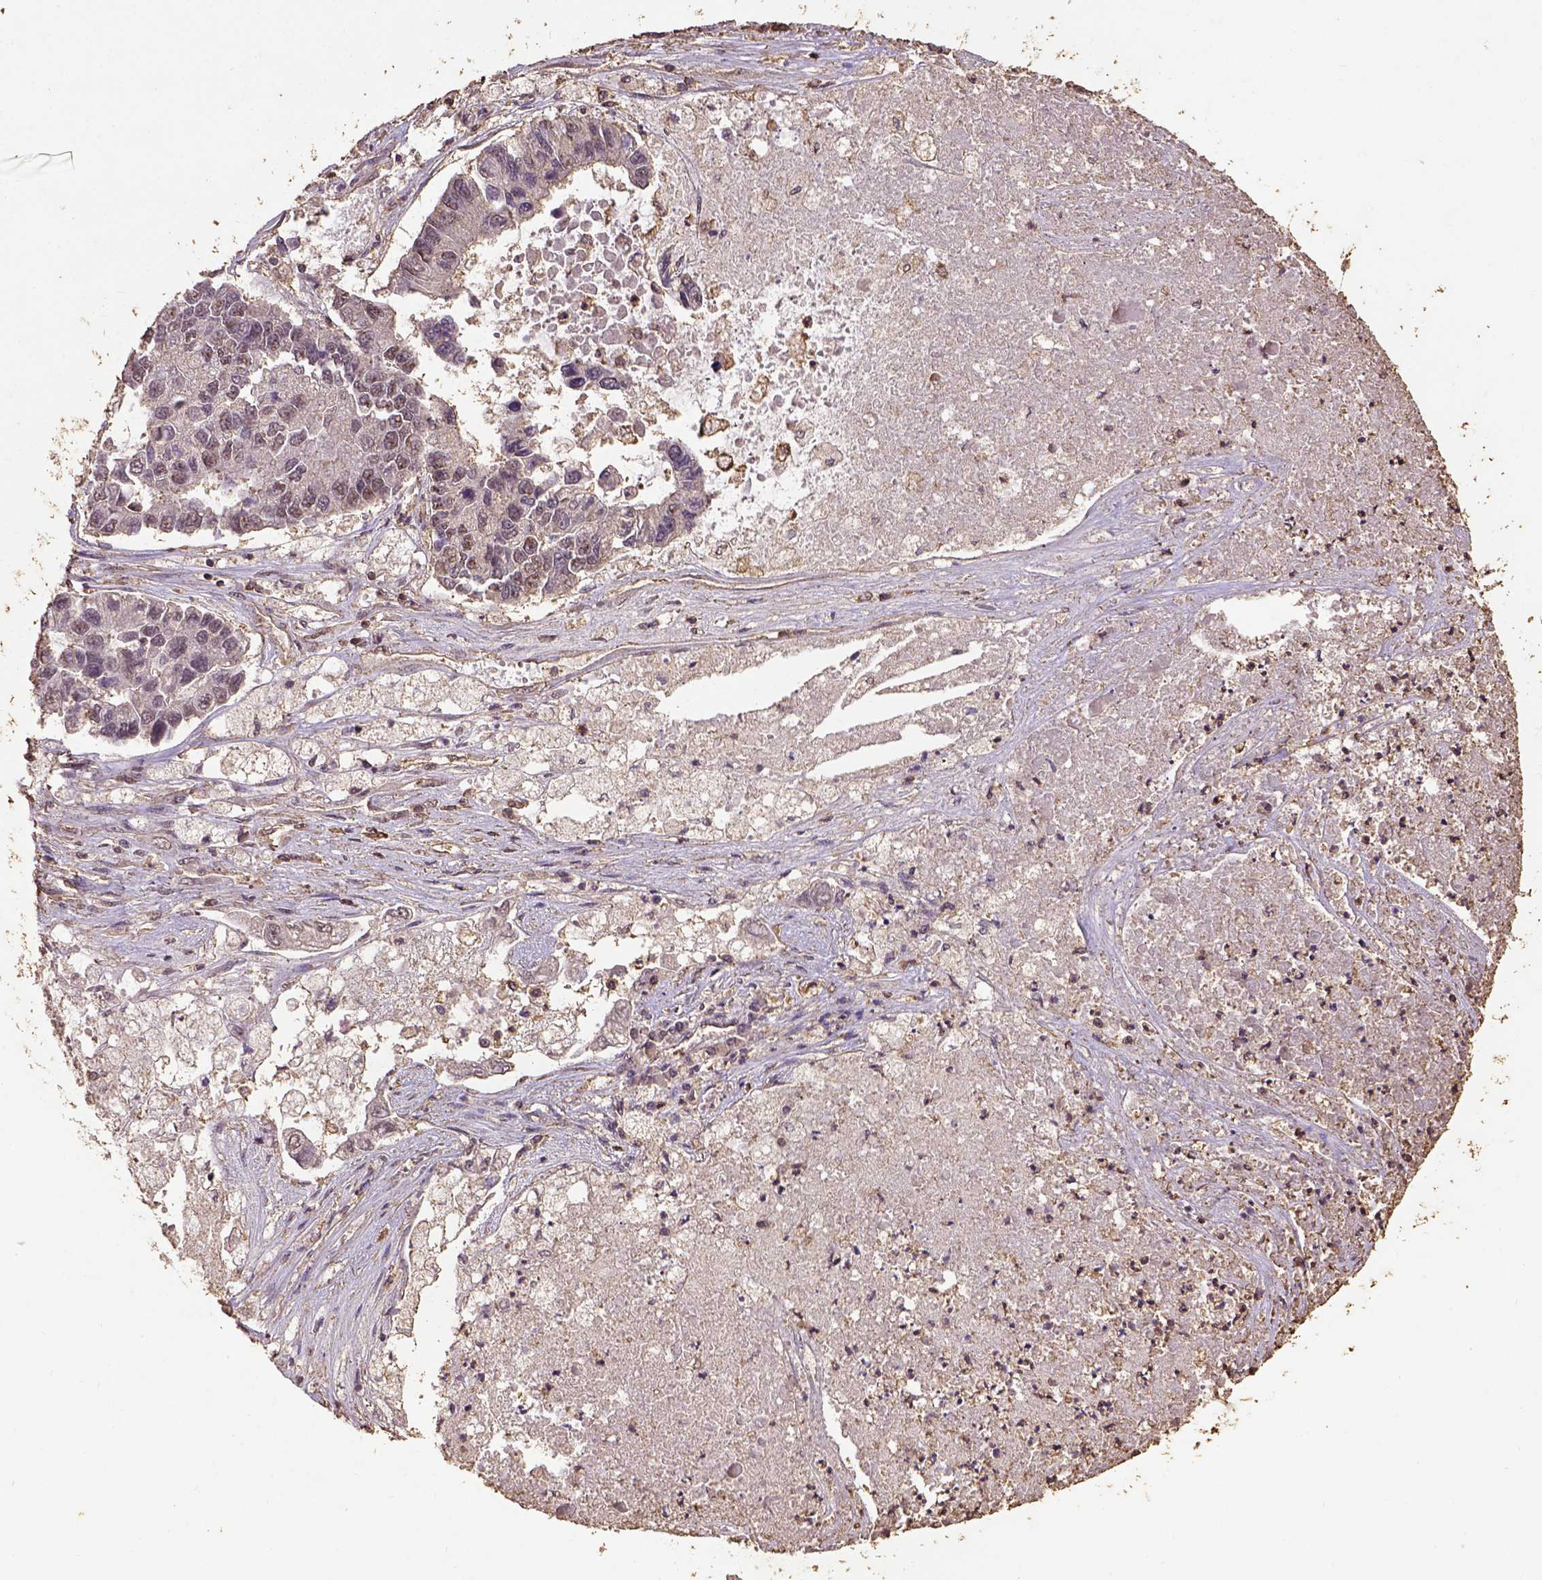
{"staining": {"intensity": "moderate", "quantity": ">75%", "location": "nuclear"}, "tissue": "lung cancer", "cell_type": "Tumor cells", "image_type": "cancer", "snomed": [{"axis": "morphology", "description": "Adenocarcinoma, NOS"}, {"axis": "topography", "description": "Bronchus"}, {"axis": "topography", "description": "Lung"}], "caption": "Protein analysis of adenocarcinoma (lung) tissue displays moderate nuclear staining in about >75% of tumor cells.", "gene": "NACC1", "patient": {"sex": "female", "age": 51}}